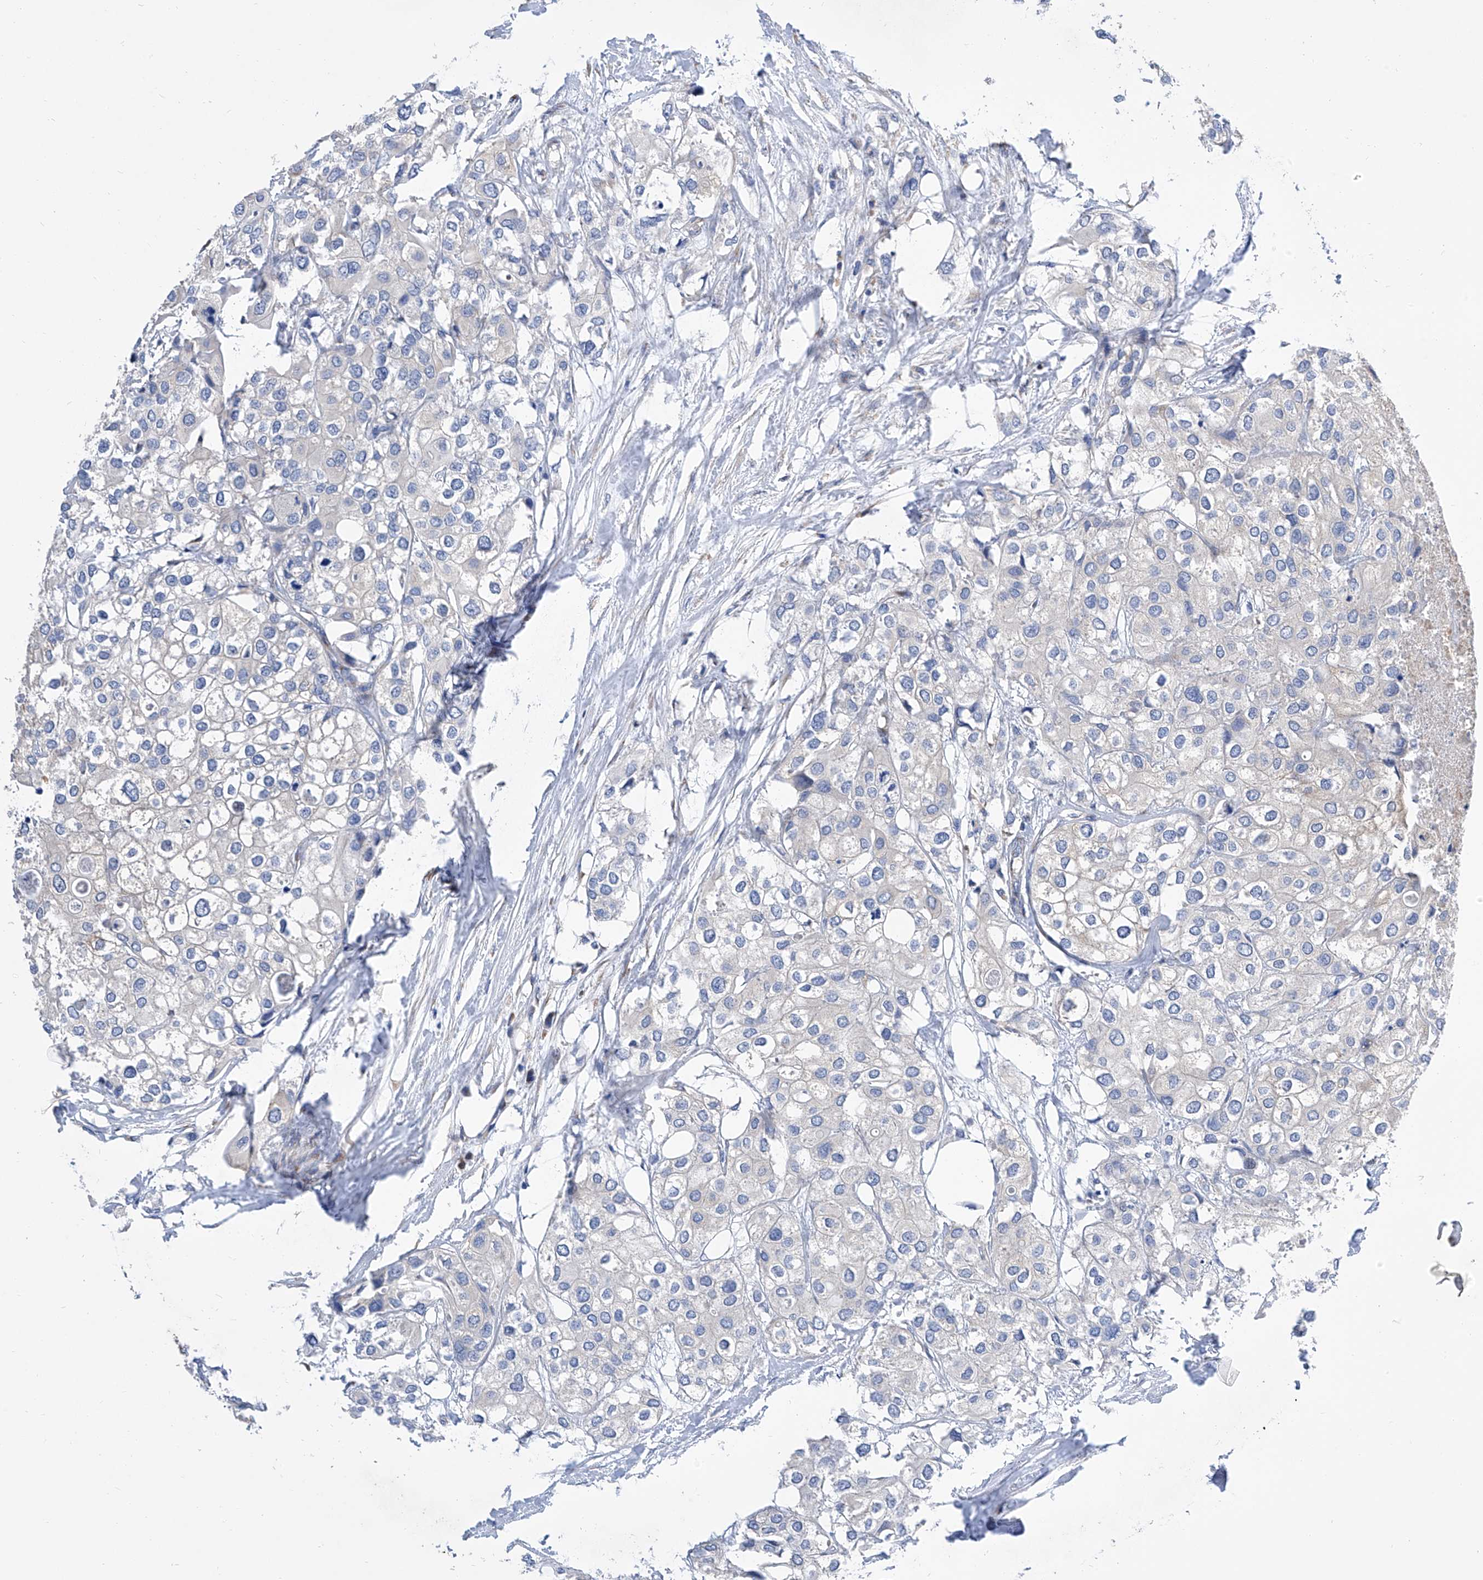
{"staining": {"intensity": "negative", "quantity": "none", "location": "none"}, "tissue": "urothelial cancer", "cell_type": "Tumor cells", "image_type": "cancer", "snomed": [{"axis": "morphology", "description": "Urothelial carcinoma, High grade"}, {"axis": "topography", "description": "Urinary bladder"}], "caption": "An image of urothelial cancer stained for a protein reveals no brown staining in tumor cells.", "gene": "TJAP1", "patient": {"sex": "male", "age": 64}}